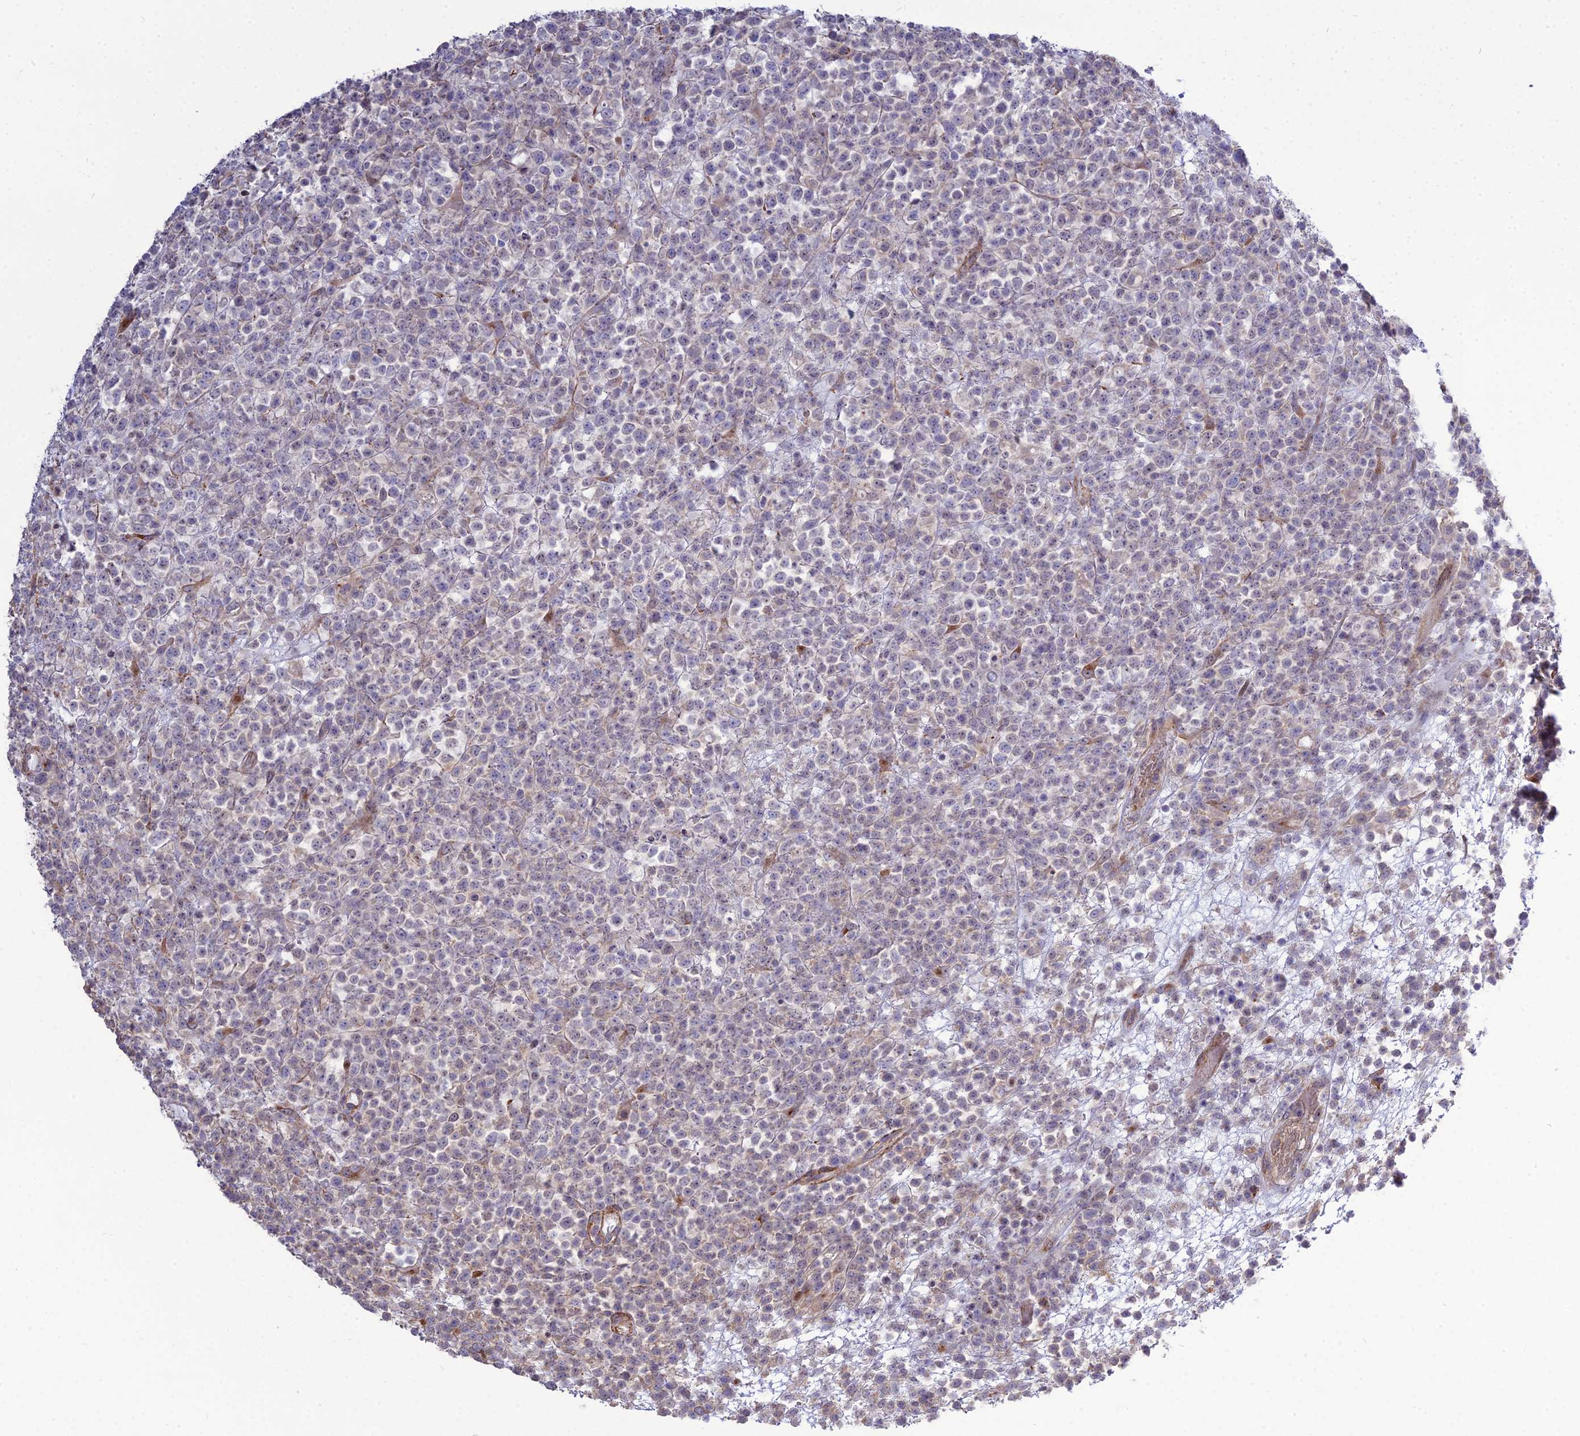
{"staining": {"intensity": "negative", "quantity": "none", "location": "none"}, "tissue": "lymphoma", "cell_type": "Tumor cells", "image_type": "cancer", "snomed": [{"axis": "morphology", "description": "Malignant lymphoma, non-Hodgkin's type, High grade"}, {"axis": "topography", "description": "Colon"}], "caption": "Immunohistochemistry of human lymphoma displays no expression in tumor cells.", "gene": "TSPYL2", "patient": {"sex": "female", "age": 53}}